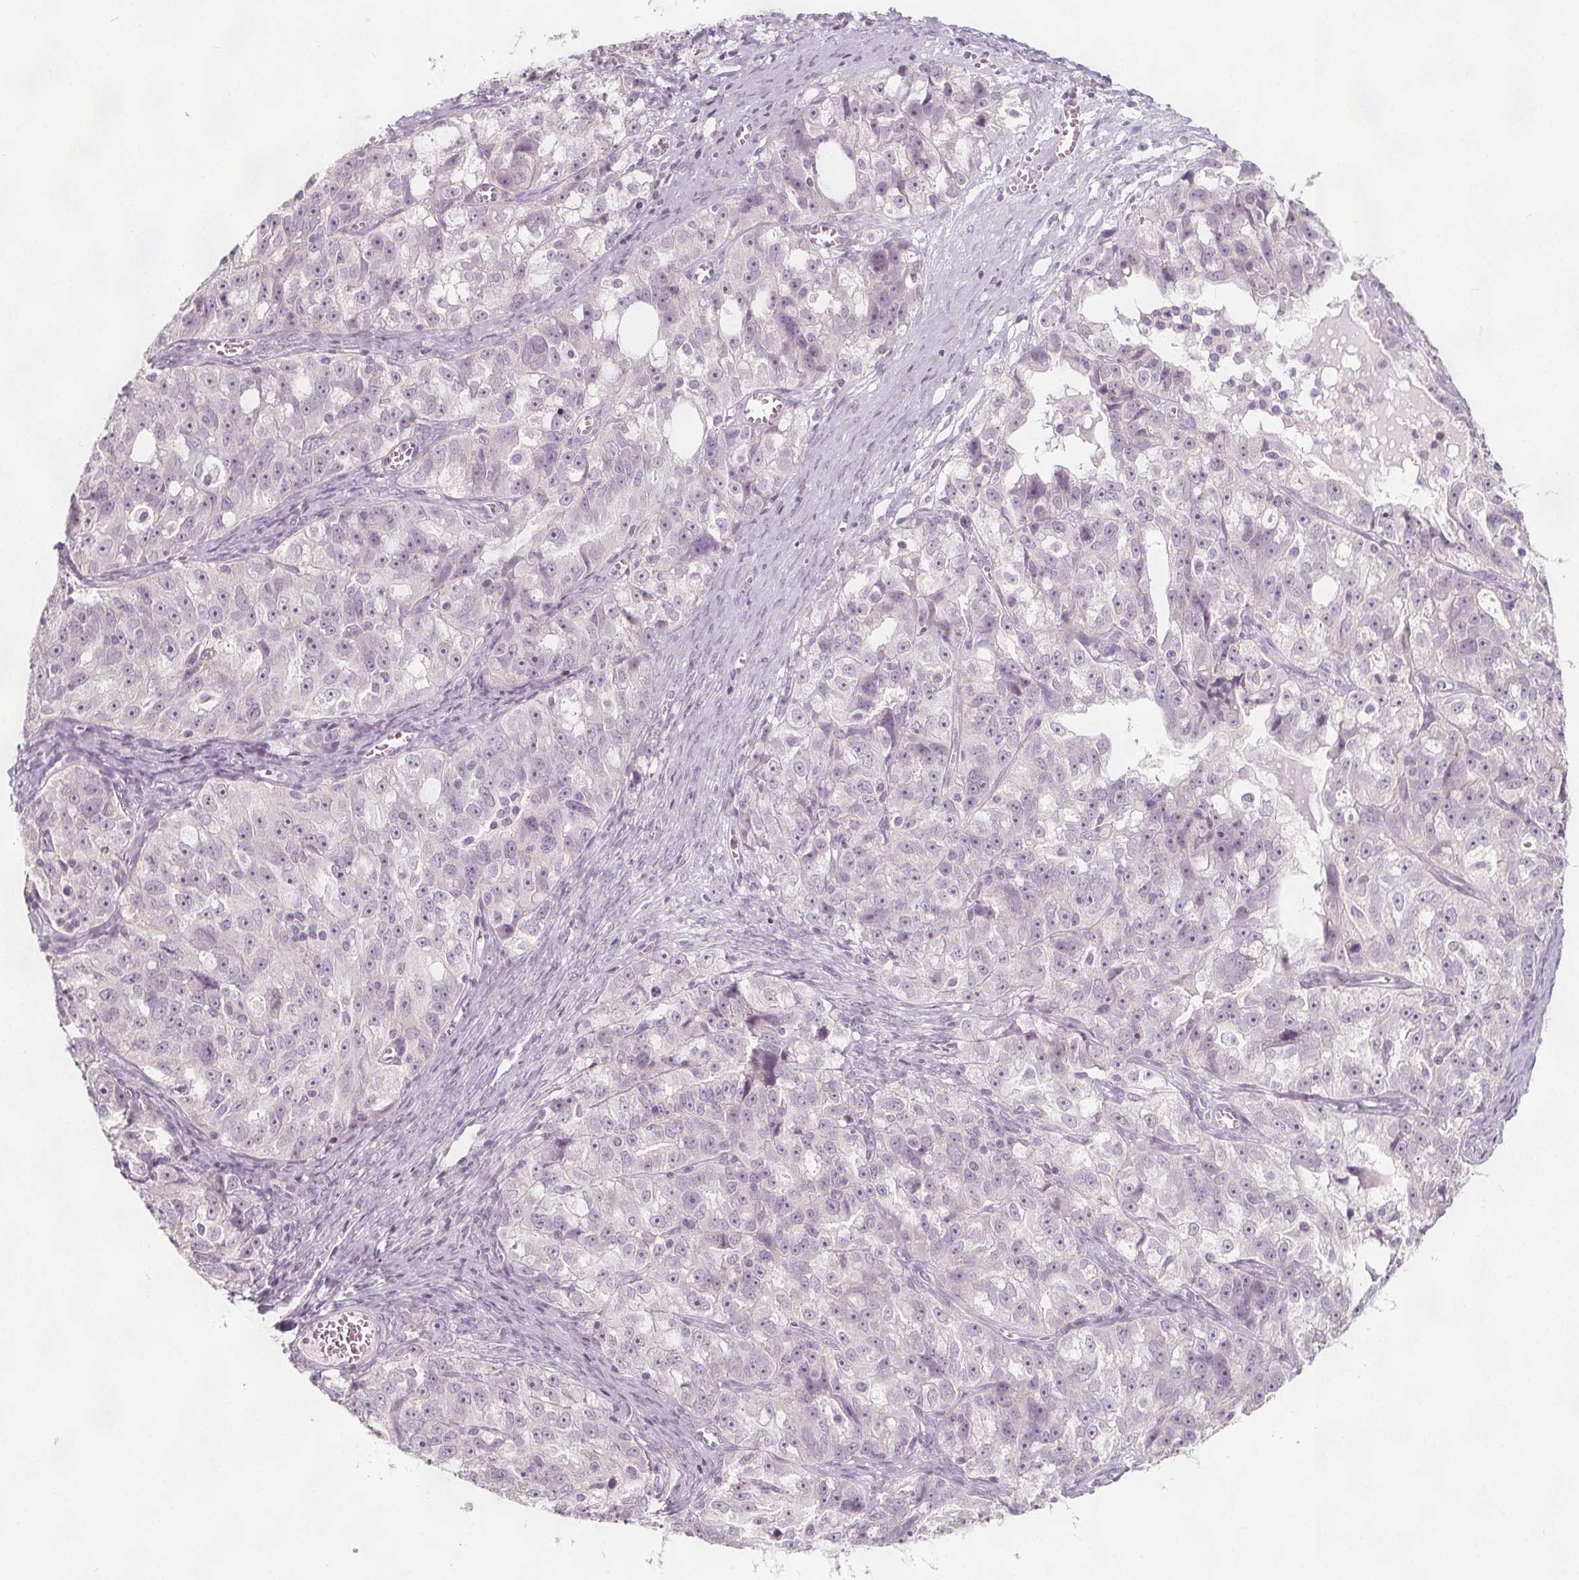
{"staining": {"intensity": "negative", "quantity": "none", "location": "none"}, "tissue": "ovarian cancer", "cell_type": "Tumor cells", "image_type": "cancer", "snomed": [{"axis": "morphology", "description": "Cystadenocarcinoma, serous, NOS"}, {"axis": "topography", "description": "Ovary"}], "caption": "Image shows no significant protein staining in tumor cells of serous cystadenocarcinoma (ovarian).", "gene": "C1orf167", "patient": {"sex": "female", "age": 51}}